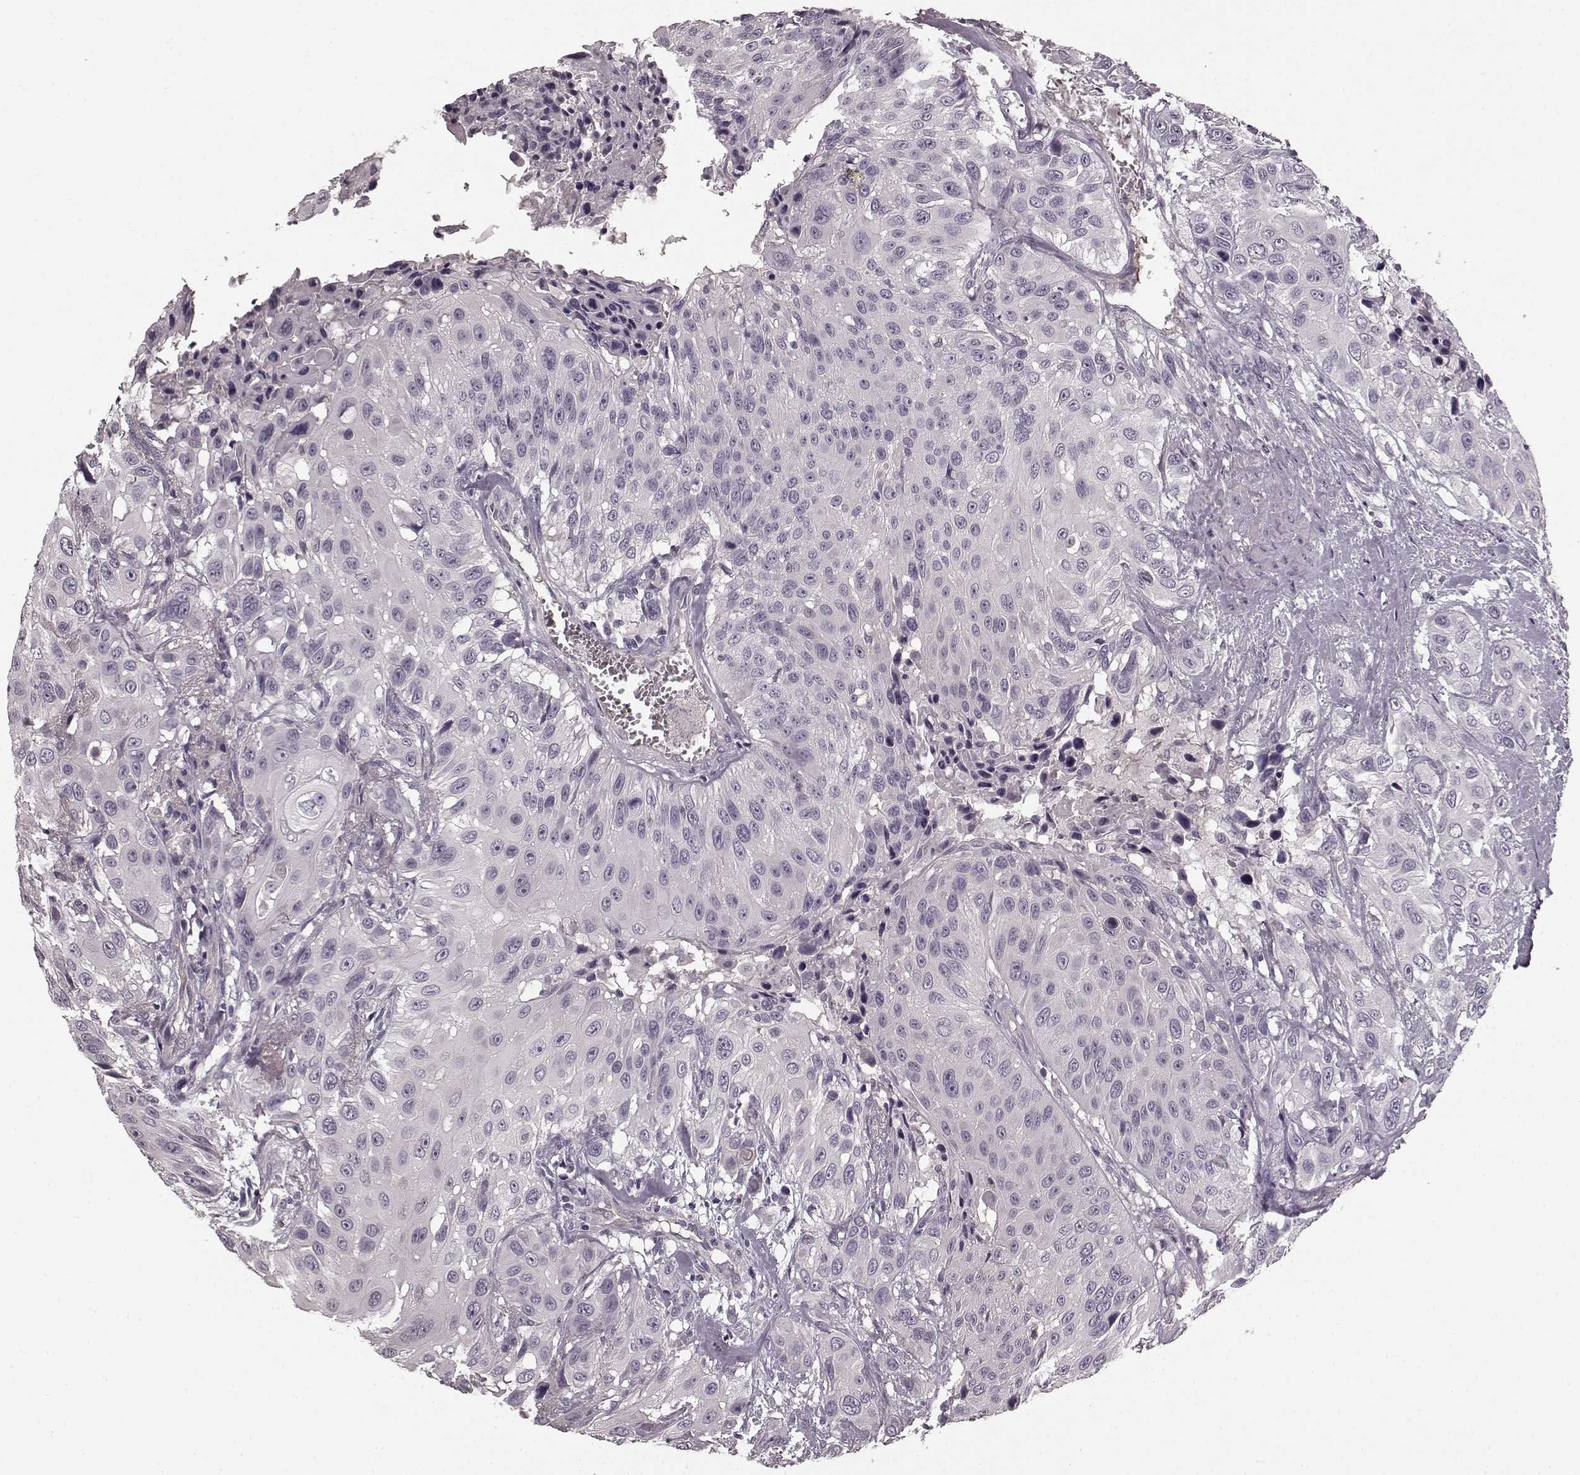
{"staining": {"intensity": "negative", "quantity": "none", "location": "none"}, "tissue": "urothelial cancer", "cell_type": "Tumor cells", "image_type": "cancer", "snomed": [{"axis": "morphology", "description": "Urothelial carcinoma, NOS"}, {"axis": "topography", "description": "Urinary bladder"}], "caption": "Photomicrograph shows no significant protein expression in tumor cells of transitional cell carcinoma. (Brightfield microscopy of DAB immunohistochemistry (IHC) at high magnification).", "gene": "PRKCE", "patient": {"sex": "male", "age": 55}}